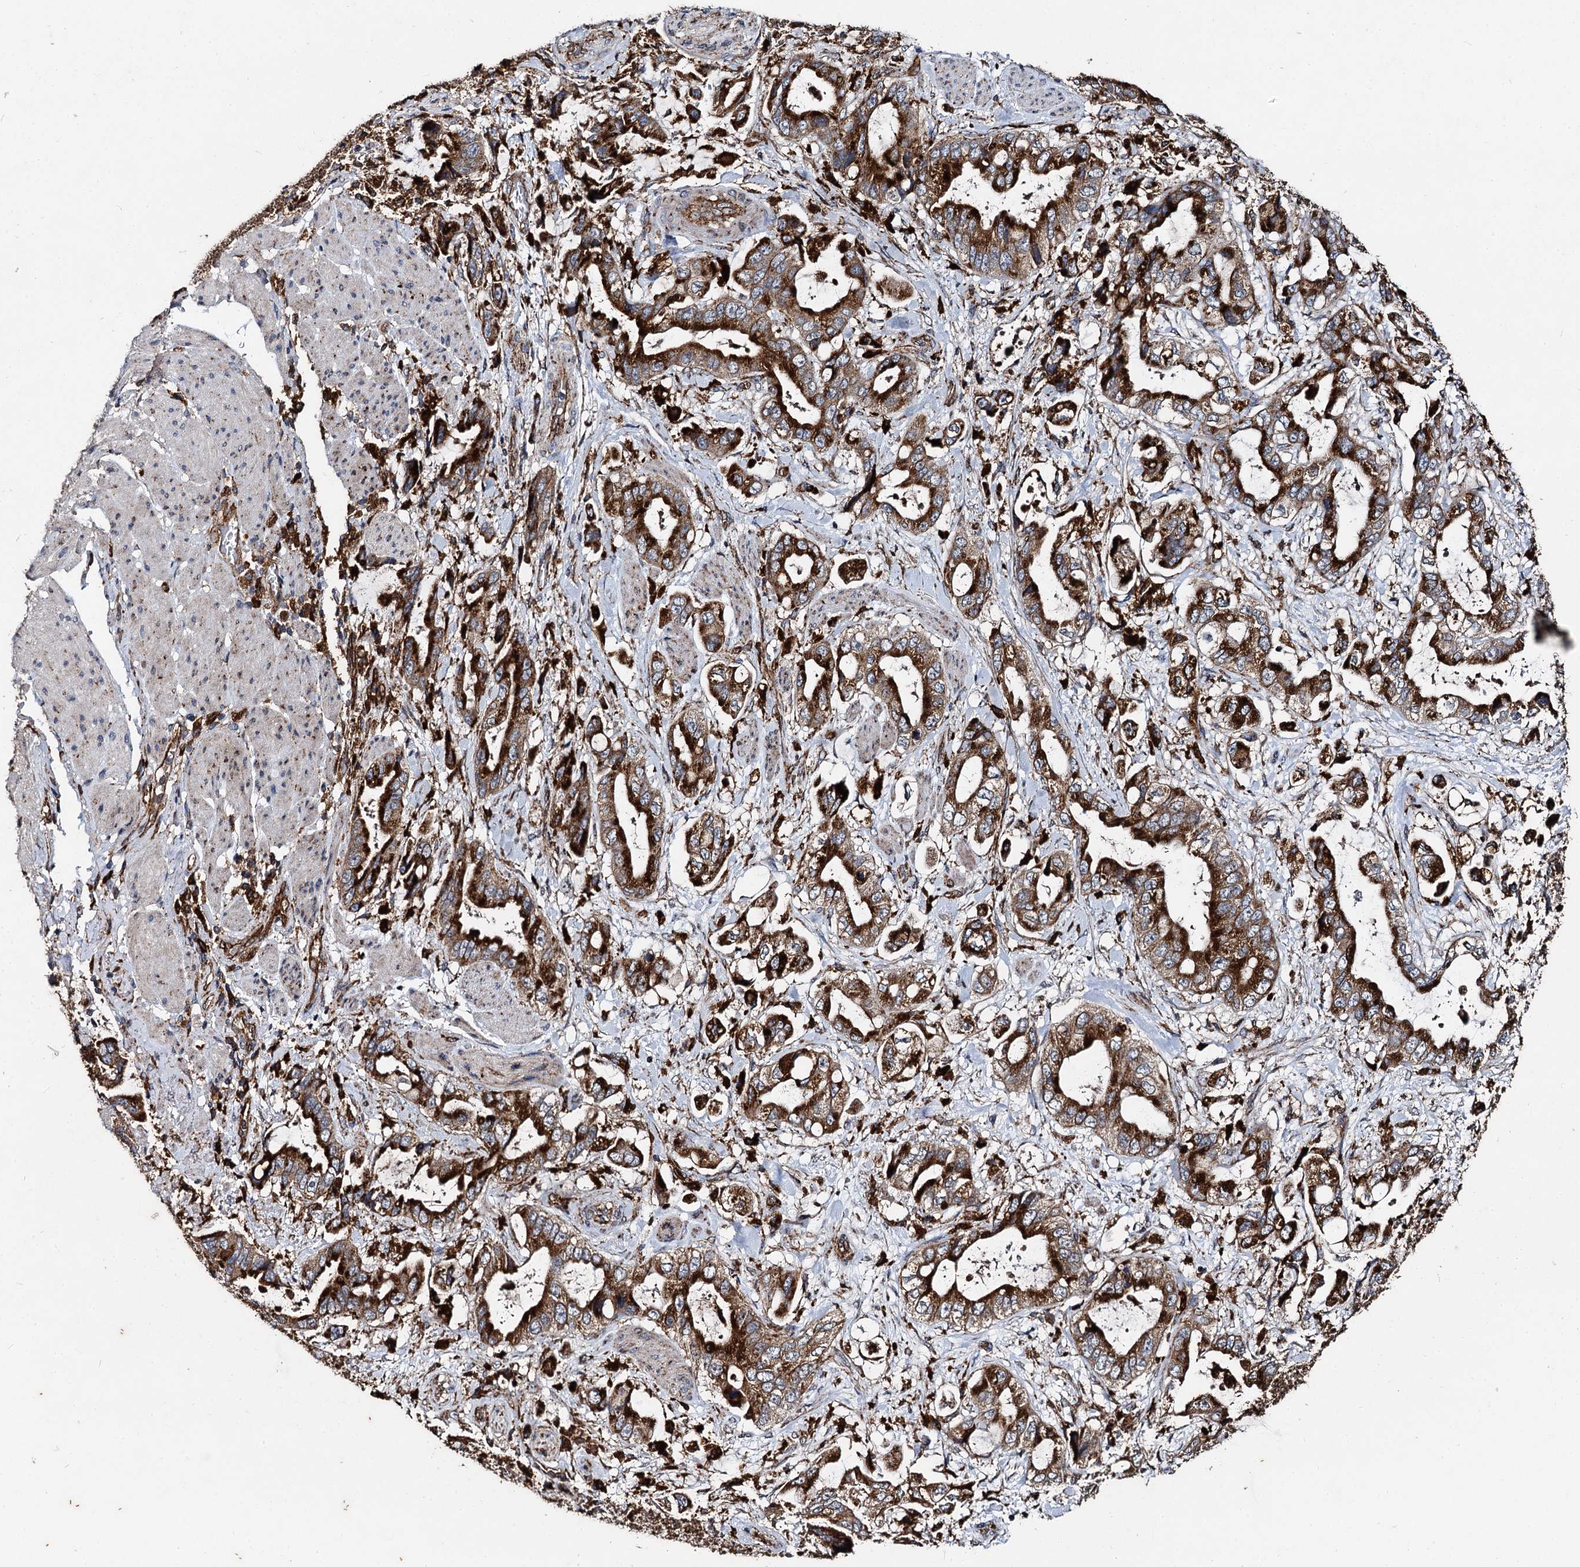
{"staining": {"intensity": "strong", "quantity": ">75%", "location": "cytoplasmic/membranous"}, "tissue": "stomach cancer", "cell_type": "Tumor cells", "image_type": "cancer", "snomed": [{"axis": "morphology", "description": "Adenocarcinoma, NOS"}, {"axis": "topography", "description": "Stomach"}], "caption": "Protein staining shows strong cytoplasmic/membranous staining in about >75% of tumor cells in stomach cancer (adenocarcinoma).", "gene": "GBA1", "patient": {"sex": "male", "age": 62}}